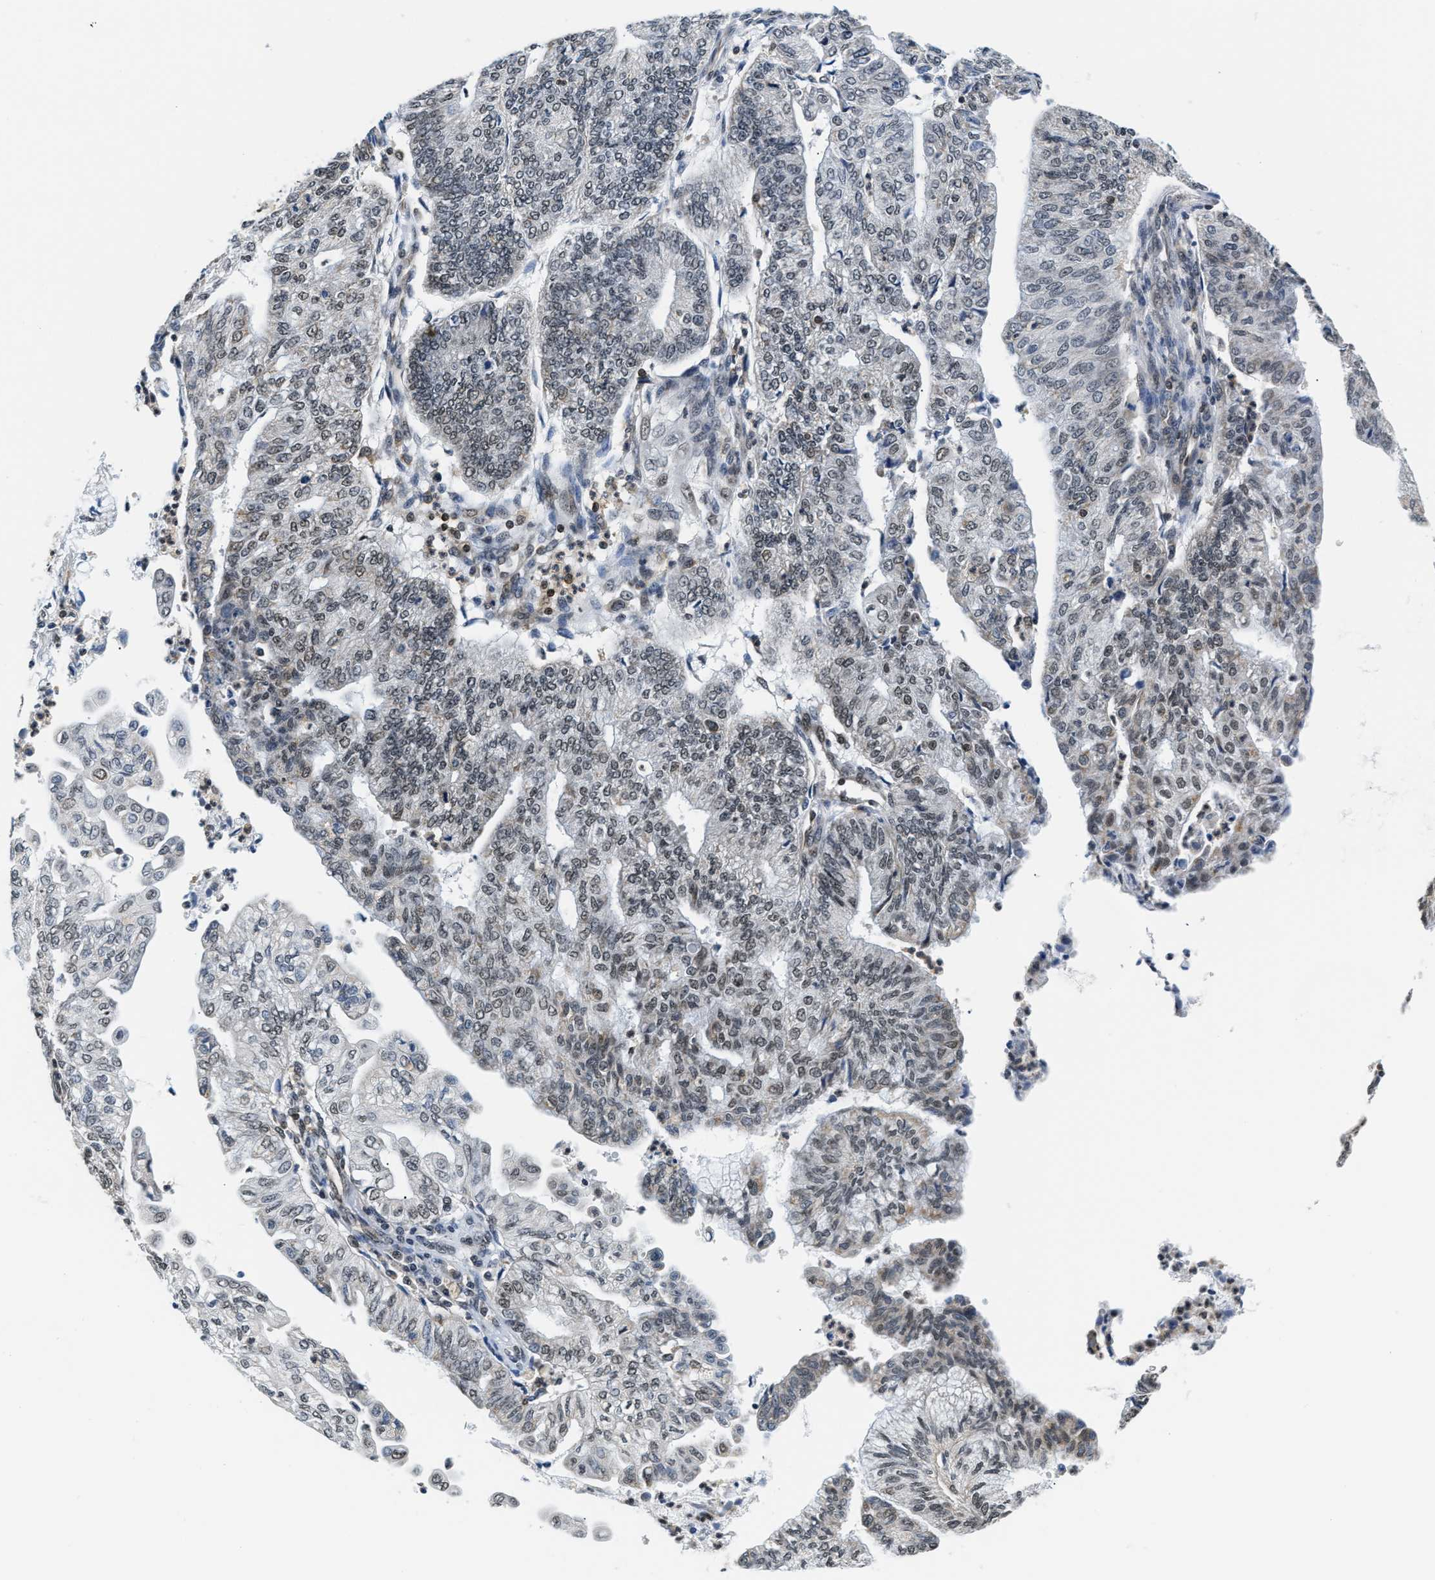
{"staining": {"intensity": "weak", "quantity": "<25%", "location": "nuclear"}, "tissue": "endometrial cancer", "cell_type": "Tumor cells", "image_type": "cancer", "snomed": [{"axis": "morphology", "description": "Adenocarcinoma, NOS"}, {"axis": "topography", "description": "Endometrium"}], "caption": "Immunohistochemistry (IHC) micrograph of human endometrial adenocarcinoma stained for a protein (brown), which shows no expression in tumor cells.", "gene": "STK10", "patient": {"sex": "female", "age": 59}}